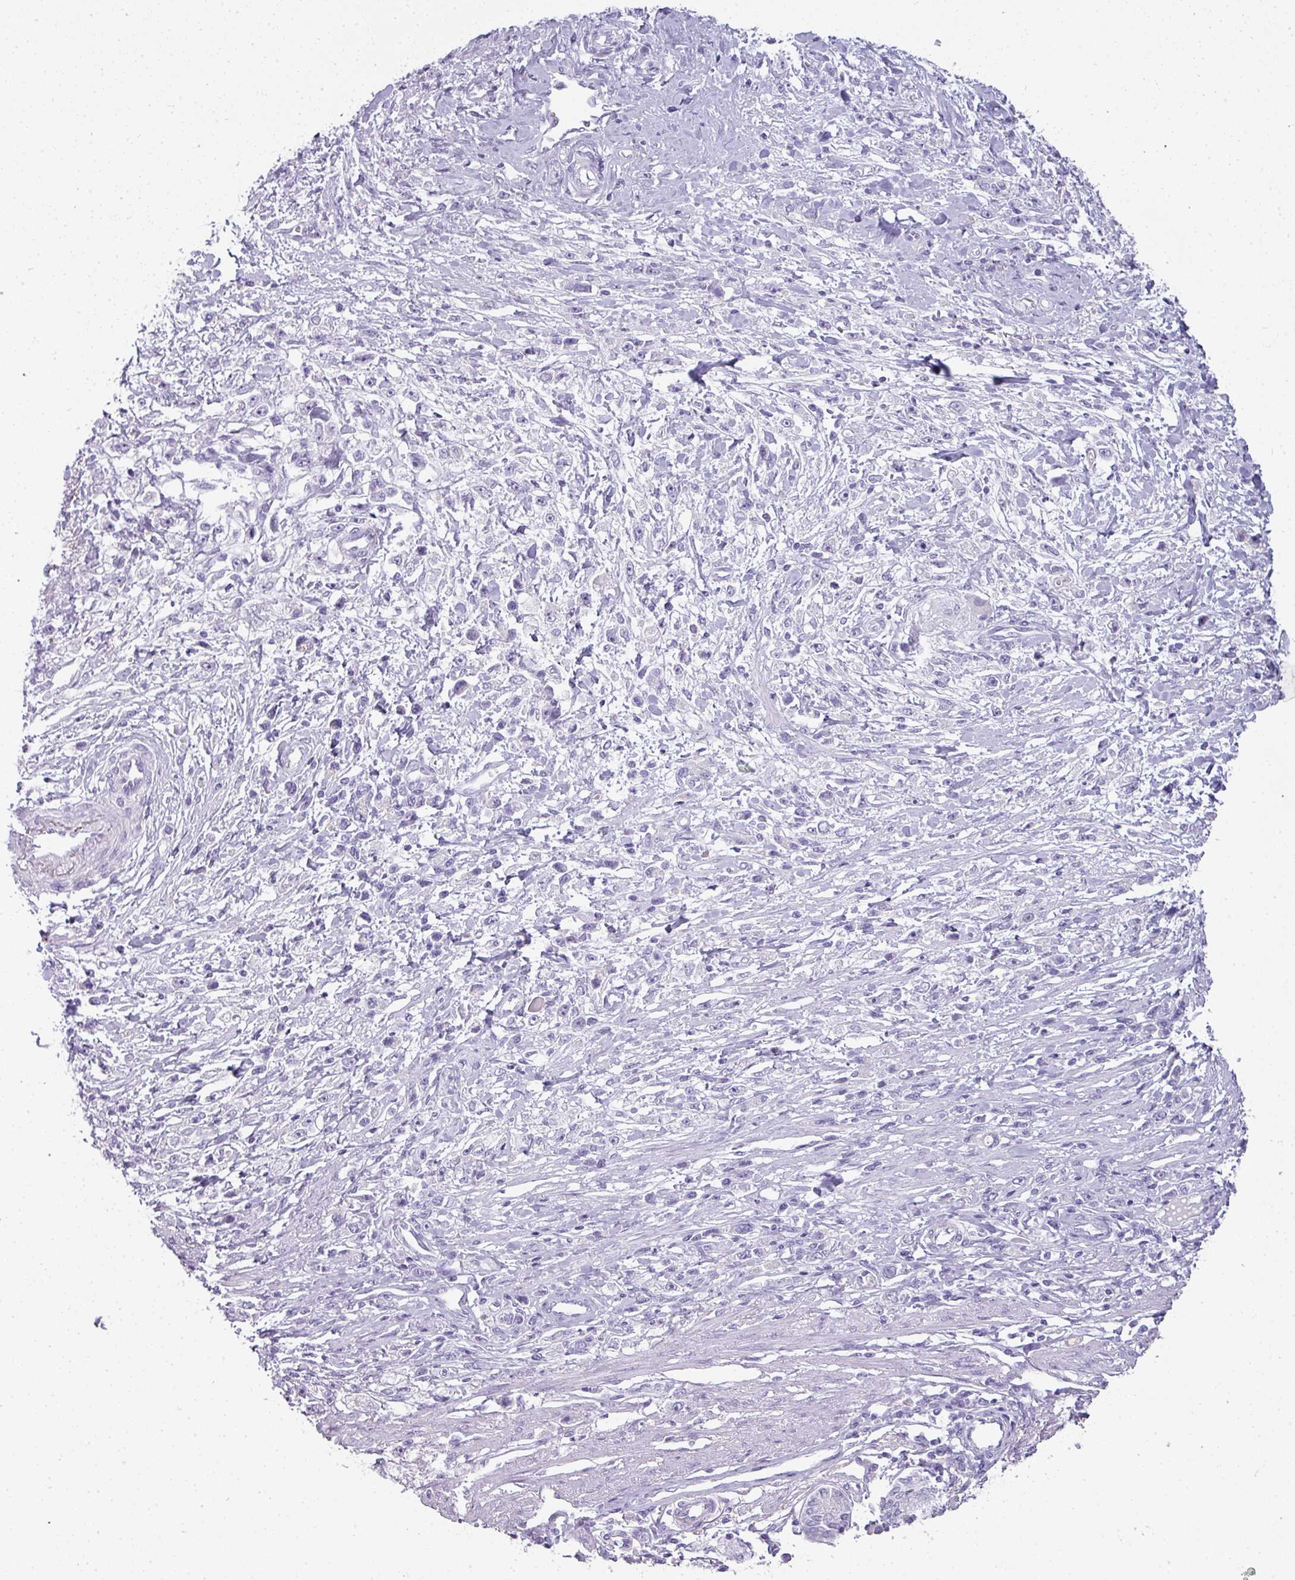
{"staining": {"intensity": "negative", "quantity": "none", "location": "none"}, "tissue": "stomach cancer", "cell_type": "Tumor cells", "image_type": "cancer", "snomed": [{"axis": "morphology", "description": "Adenocarcinoma, NOS"}, {"axis": "topography", "description": "Stomach"}], "caption": "DAB (3,3'-diaminobenzidine) immunohistochemical staining of stomach cancer demonstrates no significant staining in tumor cells.", "gene": "RBMY1F", "patient": {"sex": "female", "age": 59}}